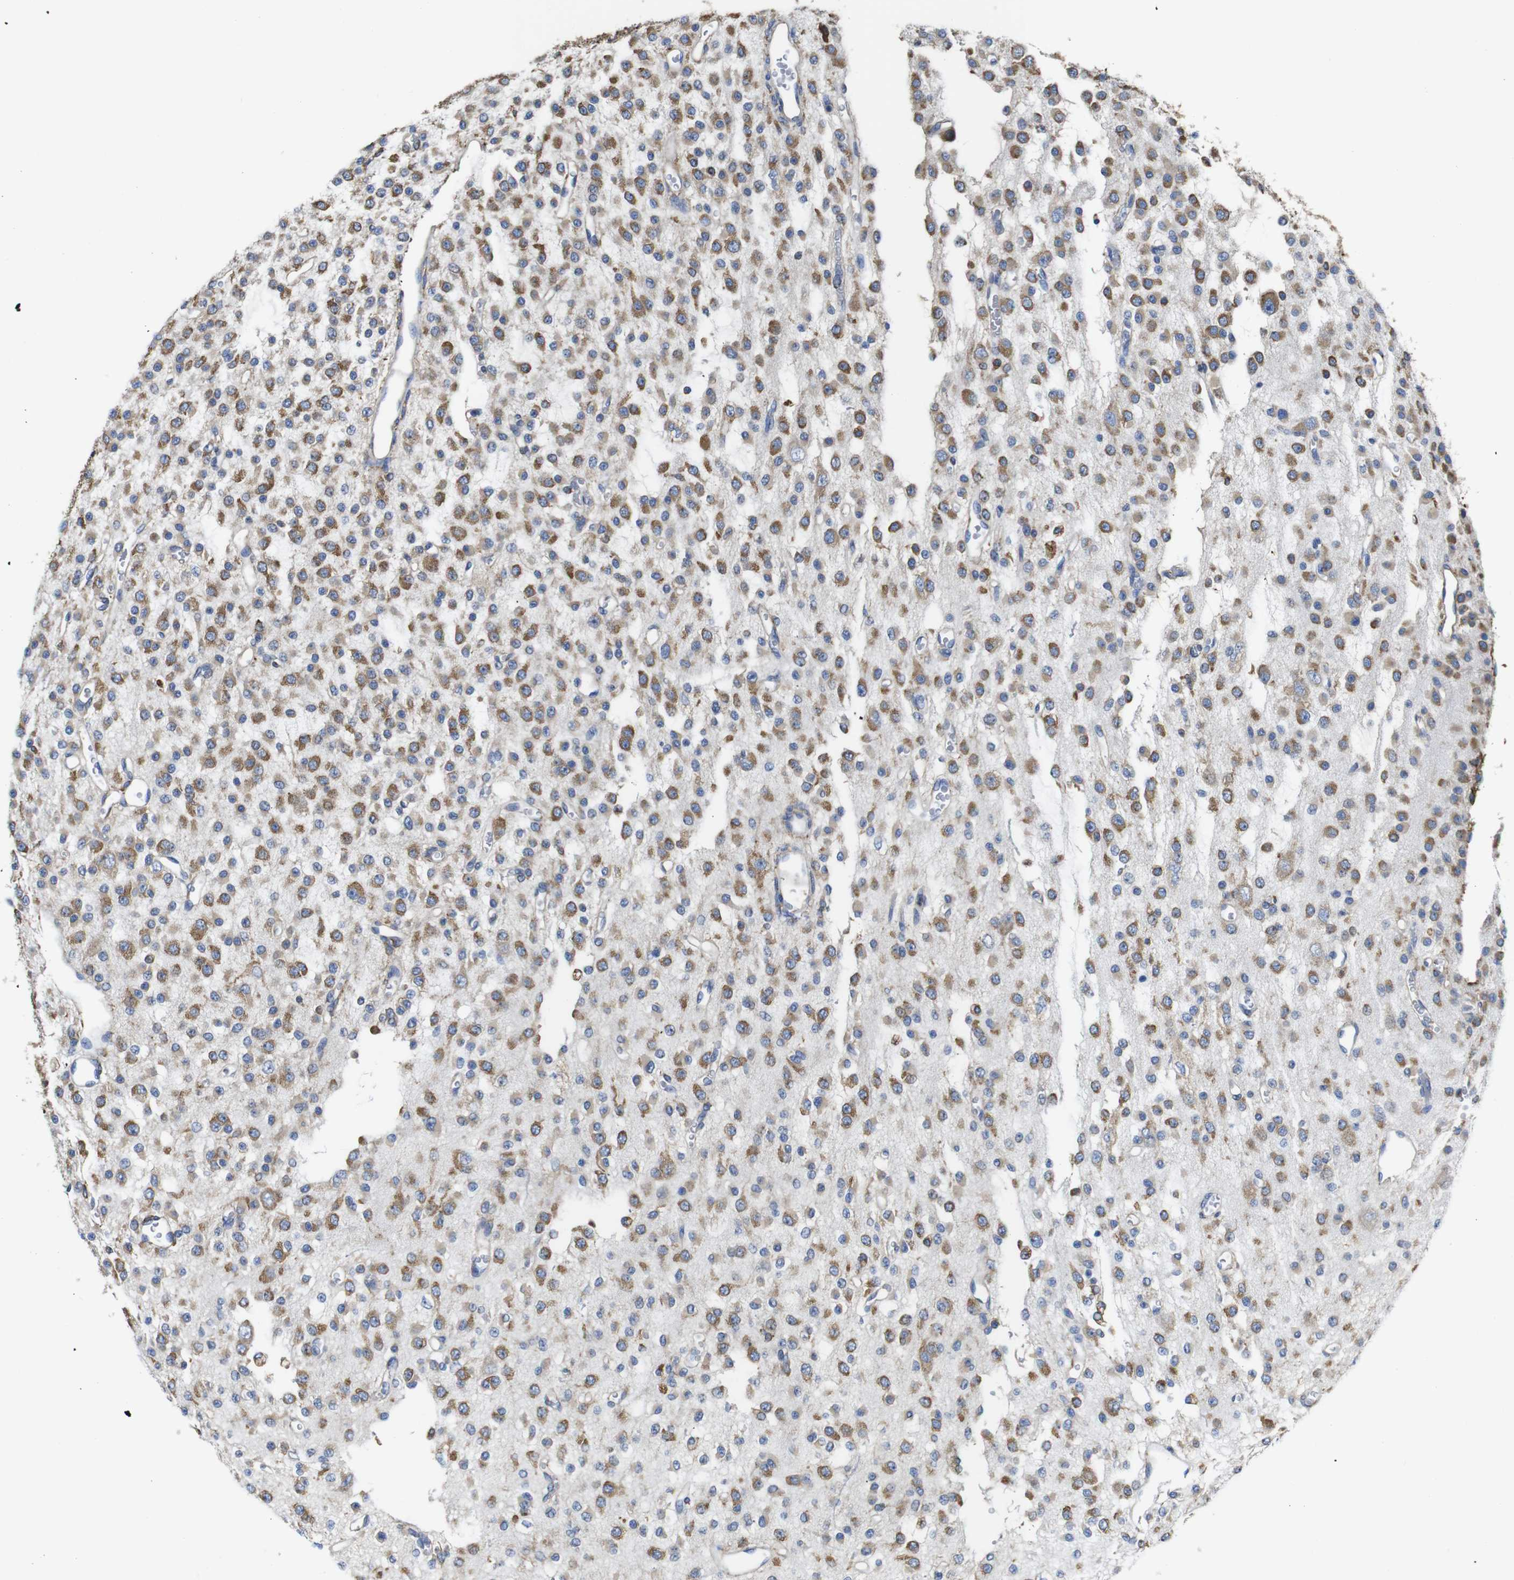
{"staining": {"intensity": "moderate", "quantity": ">75%", "location": "cytoplasmic/membranous"}, "tissue": "glioma", "cell_type": "Tumor cells", "image_type": "cancer", "snomed": [{"axis": "morphology", "description": "Glioma, malignant, Low grade"}, {"axis": "topography", "description": "Brain"}], "caption": "Immunohistochemical staining of human malignant glioma (low-grade) exhibits medium levels of moderate cytoplasmic/membranous protein positivity in approximately >75% of tumor cells. (brown staining indicates protein expression, while blue staining denotes nuclei).", "gene": "PPIB", "patient": {"sex": "male", "age": 38}}